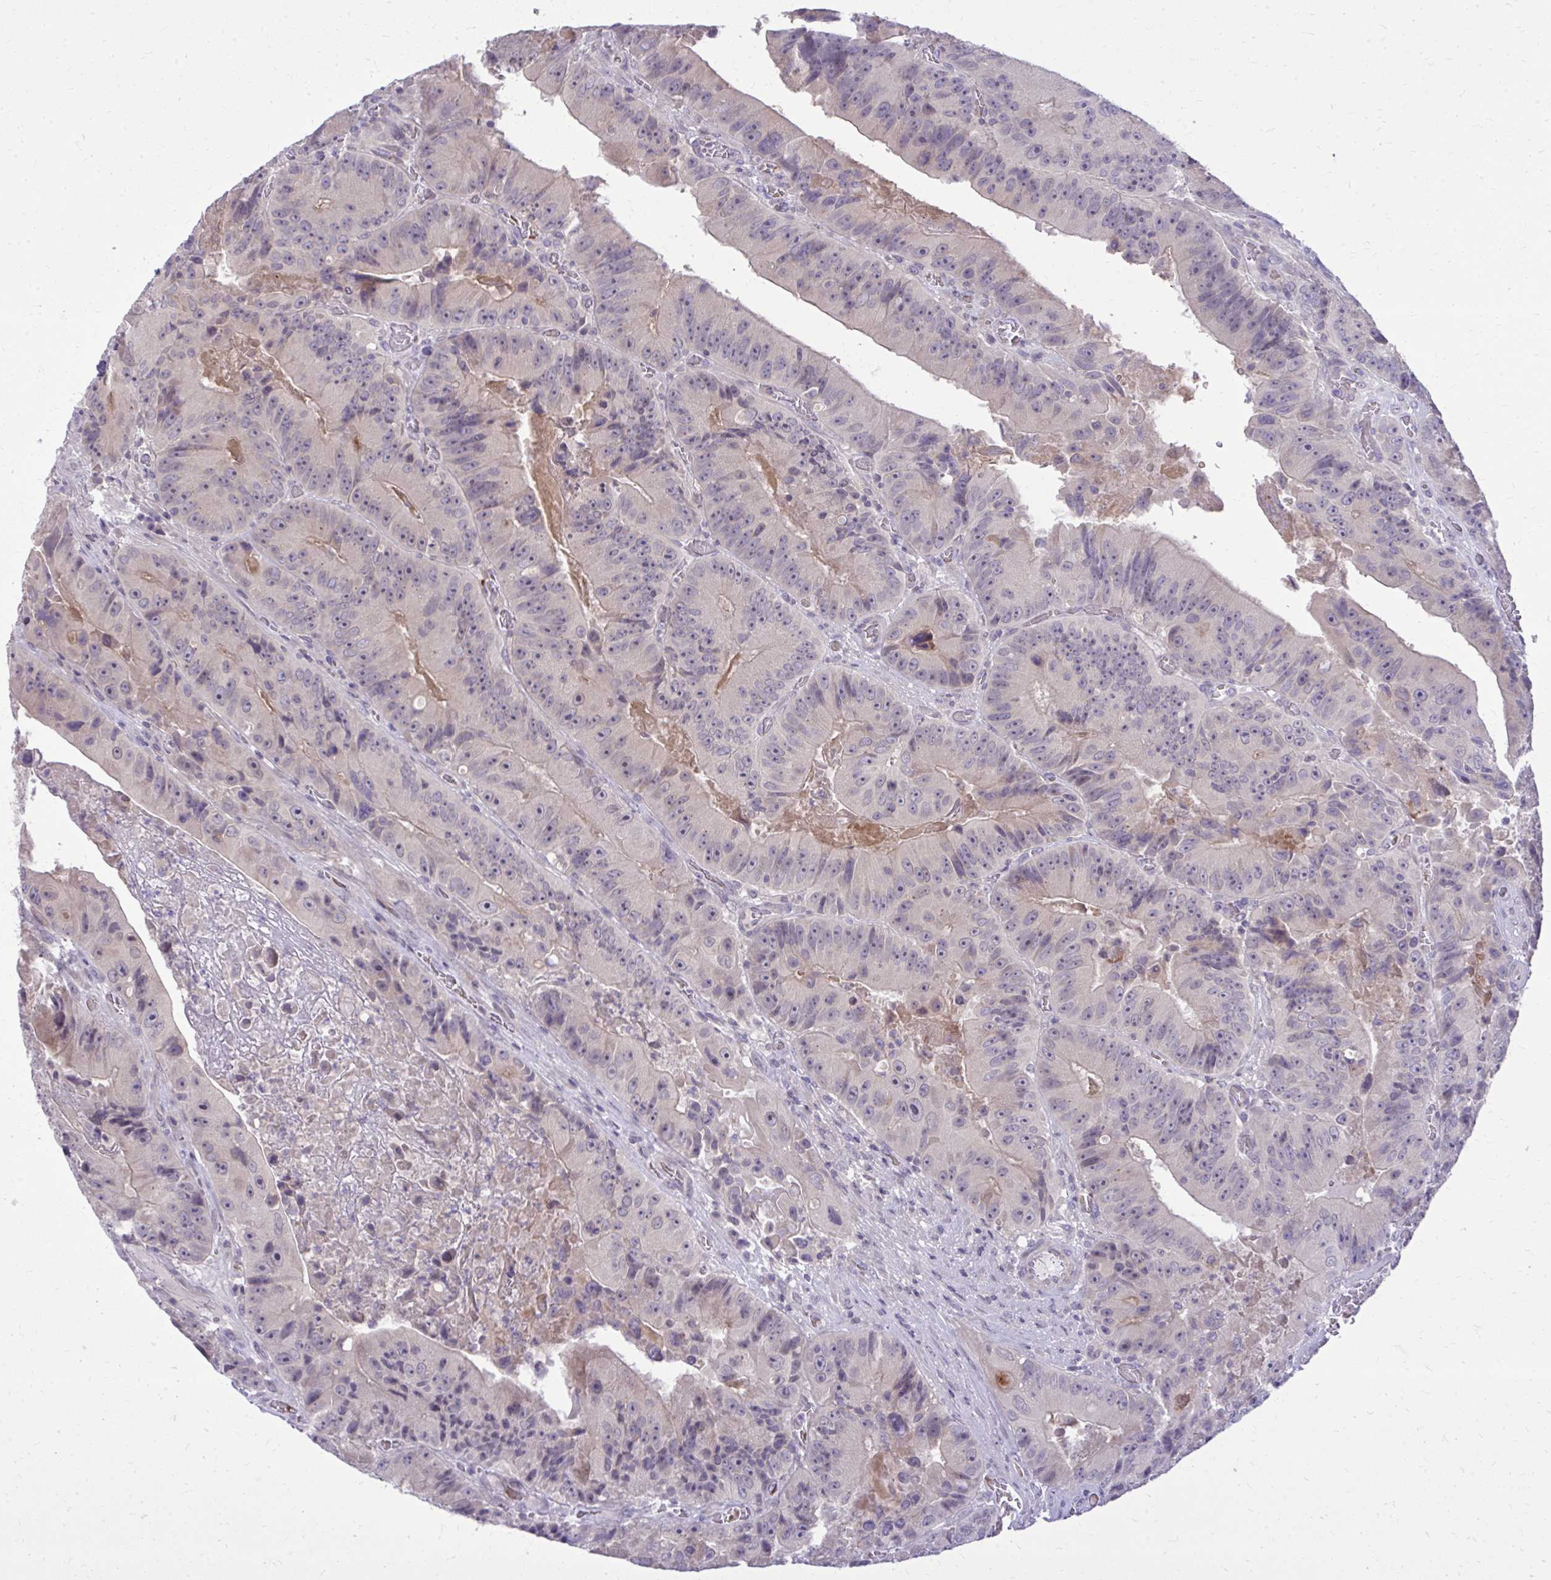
{"staining": {"intensity": "negative", "quantity": "none", "location": "none"}, "tissue": "colorectal cancer", "cell_type": "Tumor cells", "image_type": "cancer", "snomed": [{"axis": "morphology", "description": "Adenocarcinoma, NOS"}, {"axis": "topography", "description": "Colon"}], "caption": "Tumor cells show no significant expression in colorectal adenocarcinoma.", "gene": "DPY19L1", "patient": {"sex": "female", "age": 86}}